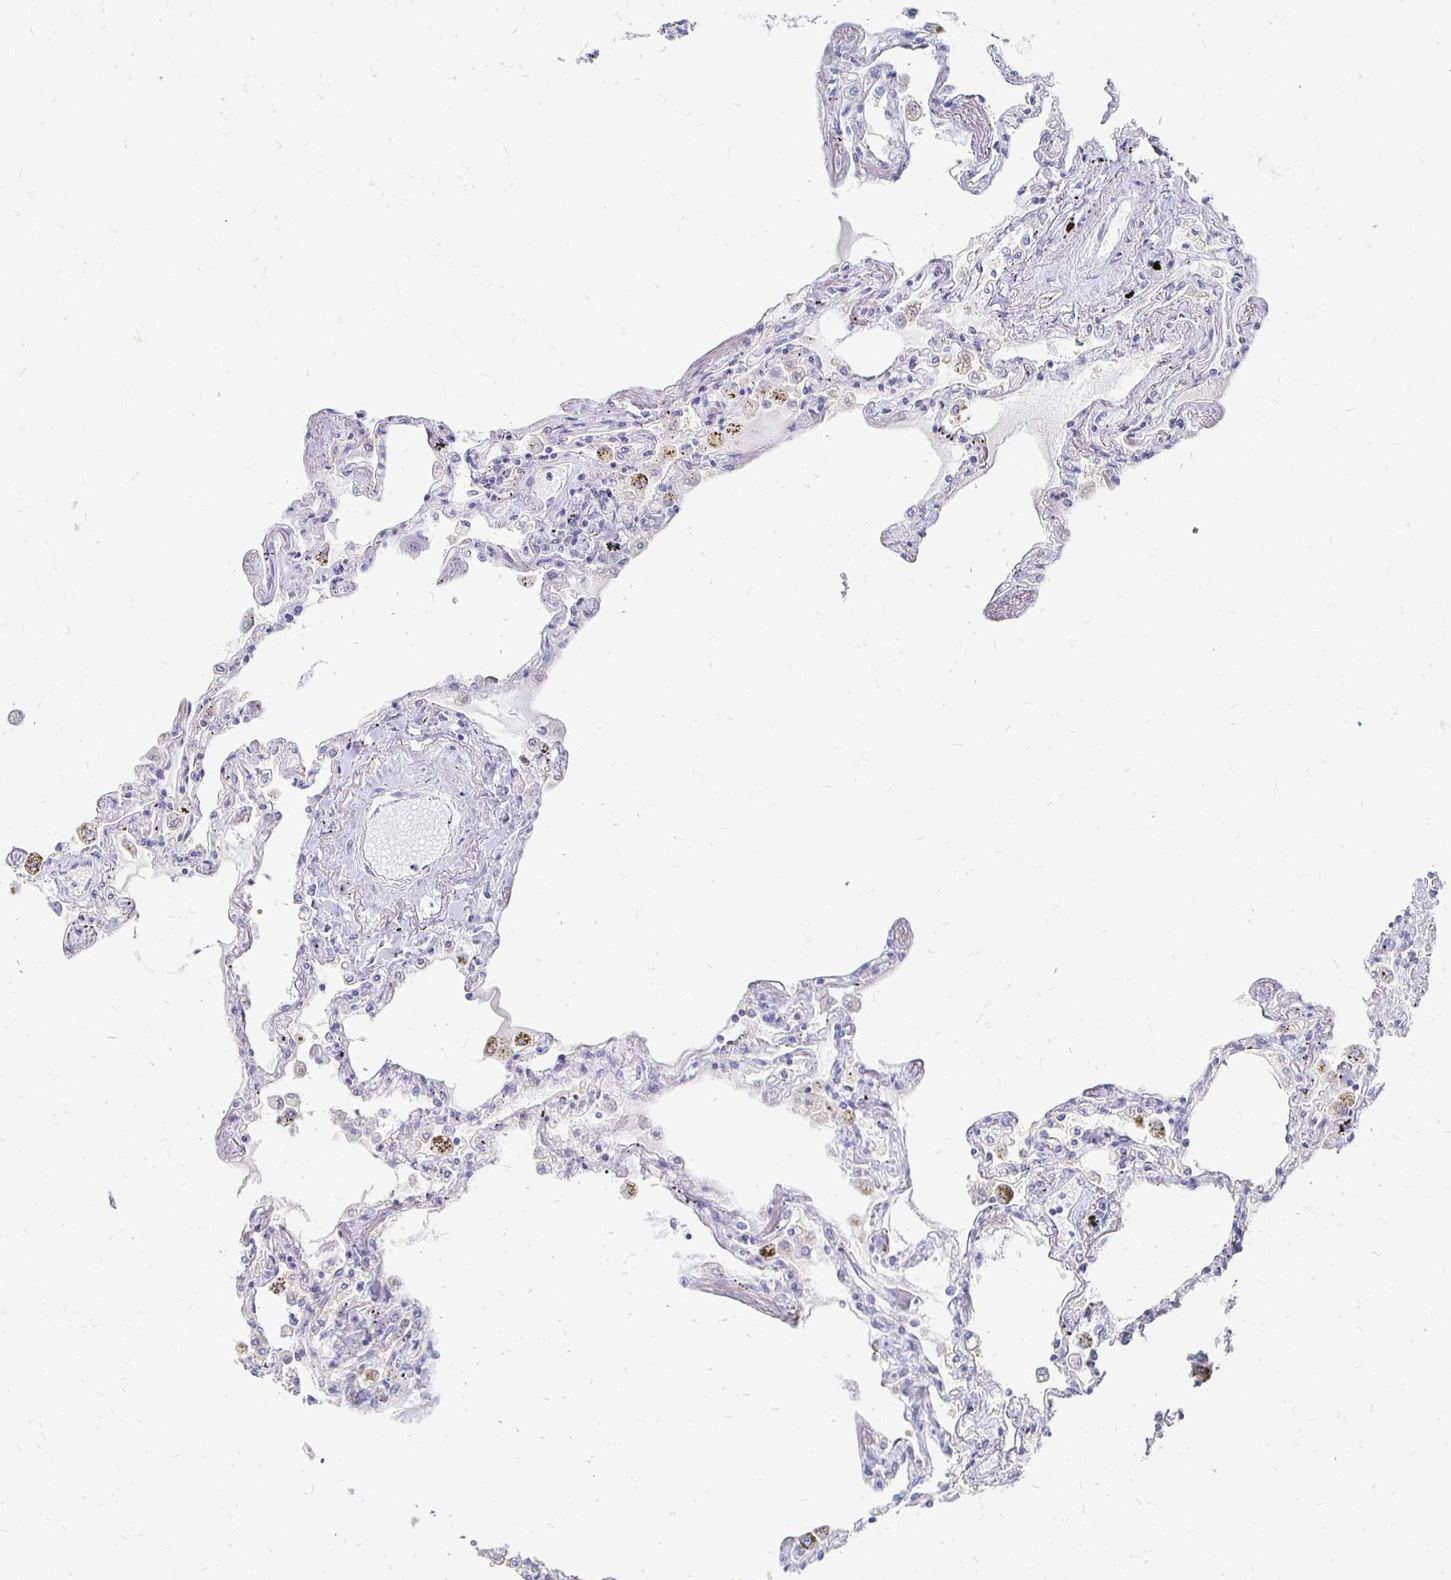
{"staining": {"intensity": "negative", "quantity": "none", "location": "none"}, "tissue": "lung", "cell_type": "Alveolar cells", "image_type": "normal", "snomed": [{"axis": "morphology", "description": "Normal tissue, NOS"}, {"axis": "morphology", "description": "Adenocarcinoma, NOS"}, {"axis": "topography", "description": "Cartilage tissue"}, {"axis": "topography", "description": "Lung"}], "caption": "The immunohistochemistry (IHC) photomicrograph has no significant expression in alveolar cells of lung. (DAB (3,3'-diaminobenzidine) IHC visualized using brightfield microscopy, high magnification).", "gene": "FKRP", "patient": {"sex": "female", "age": 67}}